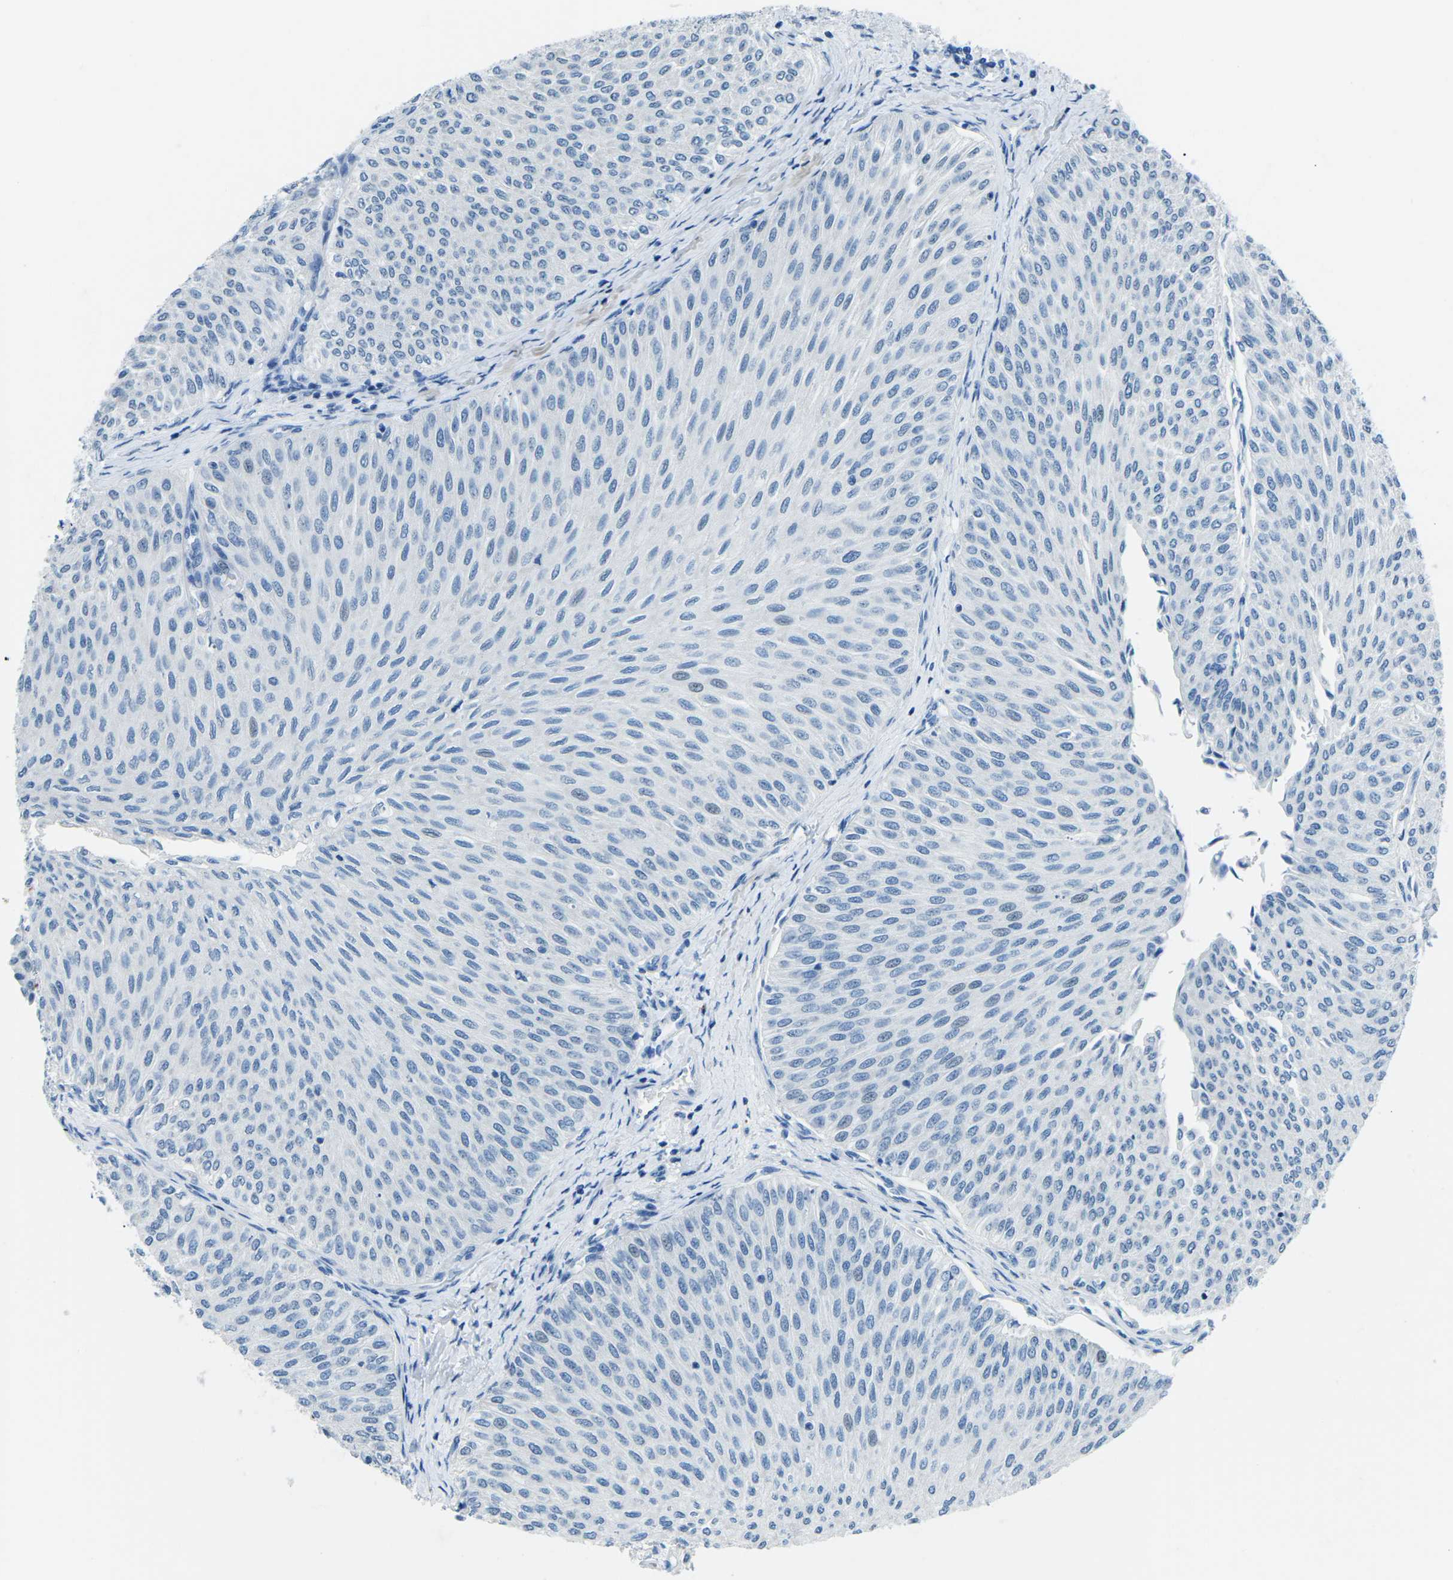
{"staining": {"intensity": "negative", "quantity": "none", "location": "none"}, "tissue": "urothelial cancer", "cell_type": "Tumor cells", "image_type": "cancer", "snomed": [{"axis": "morphology", "description": "Urothelial carcinoma, Low grade"}, {"axis": "topography", "description": "Urinary bladder"}], "caption": "IHC histopathology image of neoplastic tissue: urothelial carcinoma (low-grade) stained with DAB demonstrates no significant protein staining in tumor cells.", "gene": "MYH8", "patient": {"sex": "male", "age": 78}}